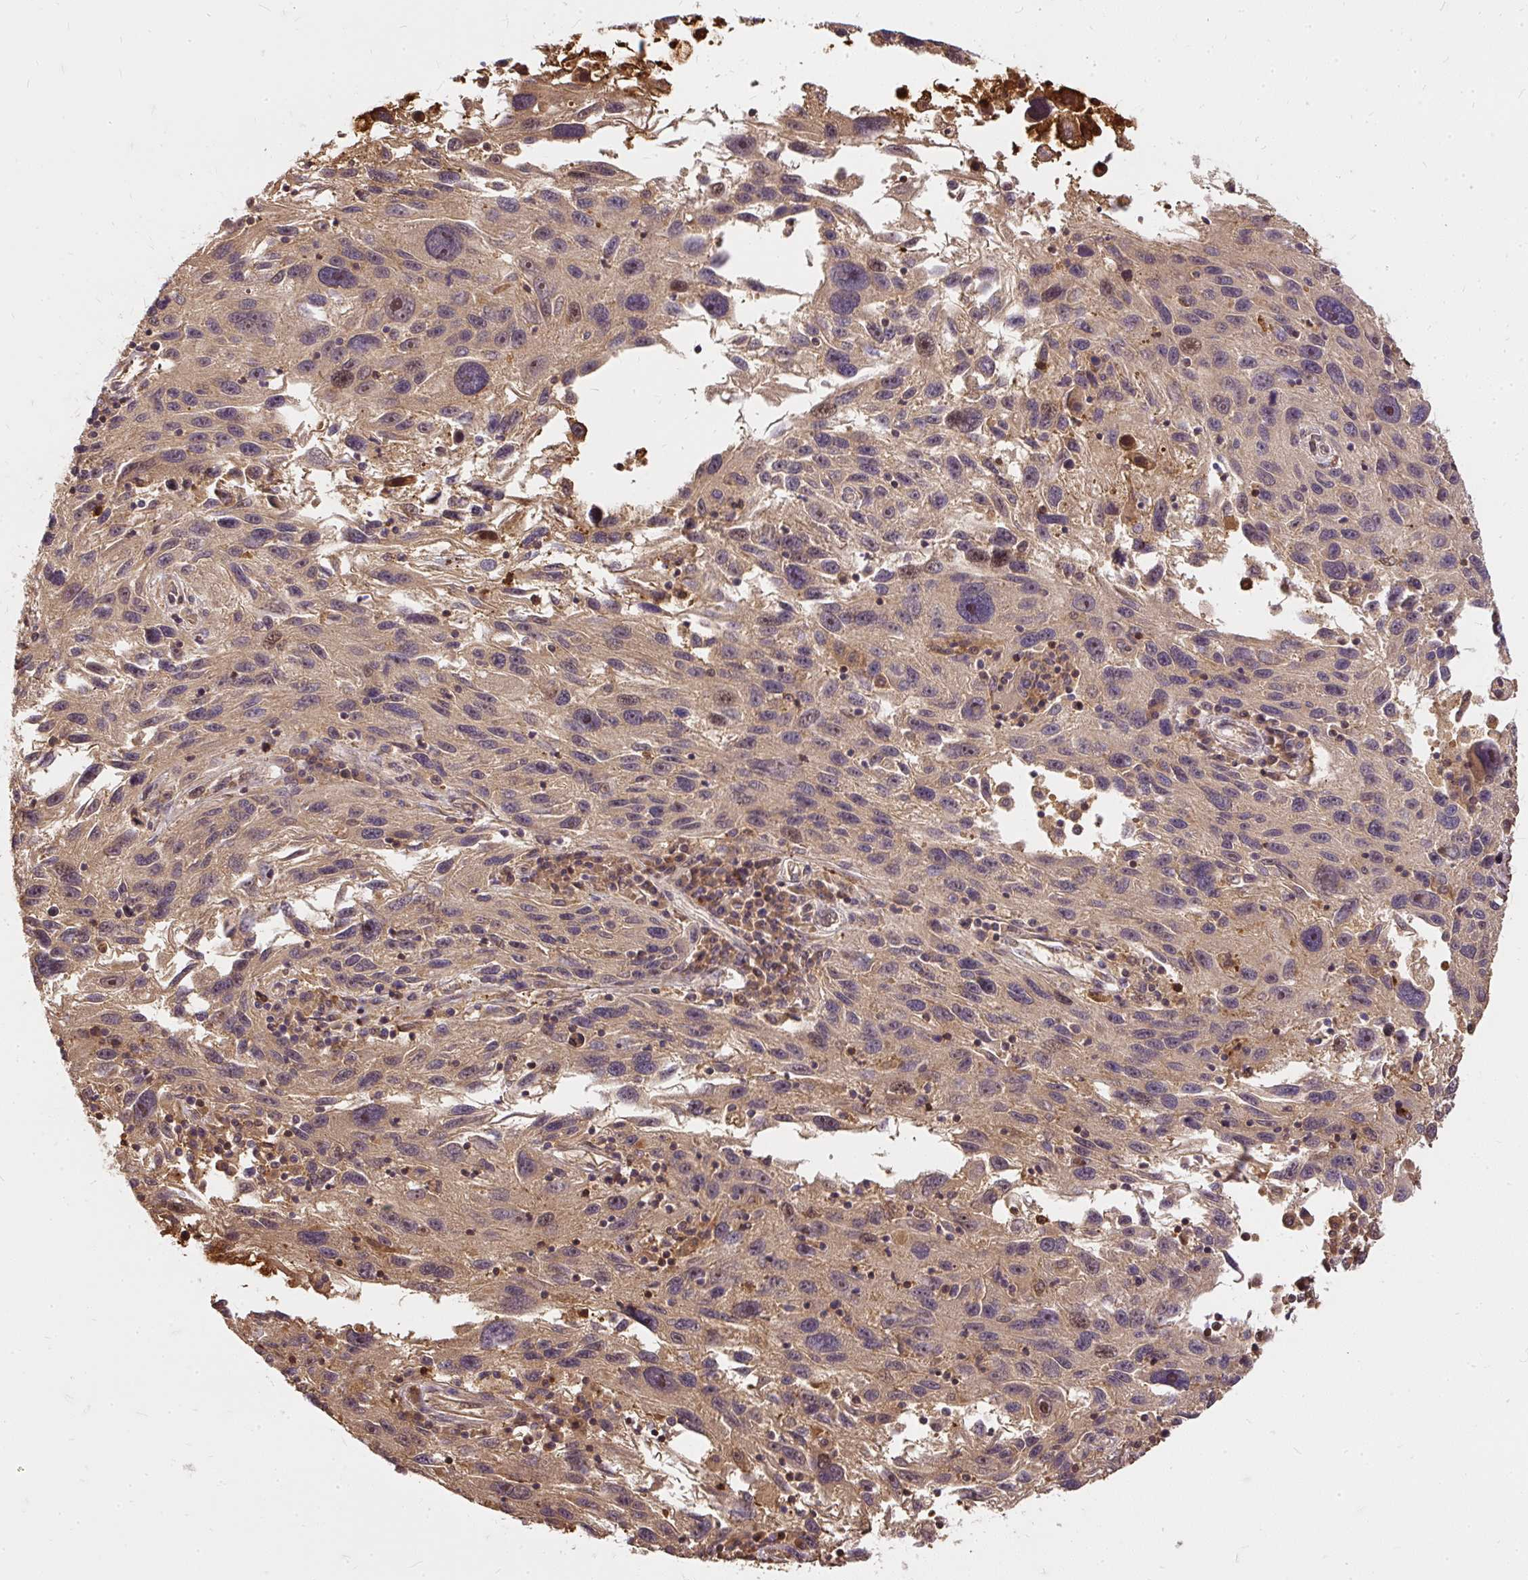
{"staining": {"intensity": "weak", "quantity": "25%-75%", "location": "cytoplasmic/membranous"}, "tissue": "melanoma", "cell_type": "Tumor cells", "image_type": "cancer", "snomed": [{"axis": "morphology", "description": "Malignant melanoma, NOS"}, {"axis": "topography", "description": "Skin"}], "caption": "Immunohistochemistry (IHC) (DAB (3,3'-diaminobenzidine)) staining of human melanoma demonstrates weak cytoplasmic/membranous protein positivity in about 25%-75% of tumor cells.", "gene": "AP5S1", "patient": {"sex": "male", "age": 53}}